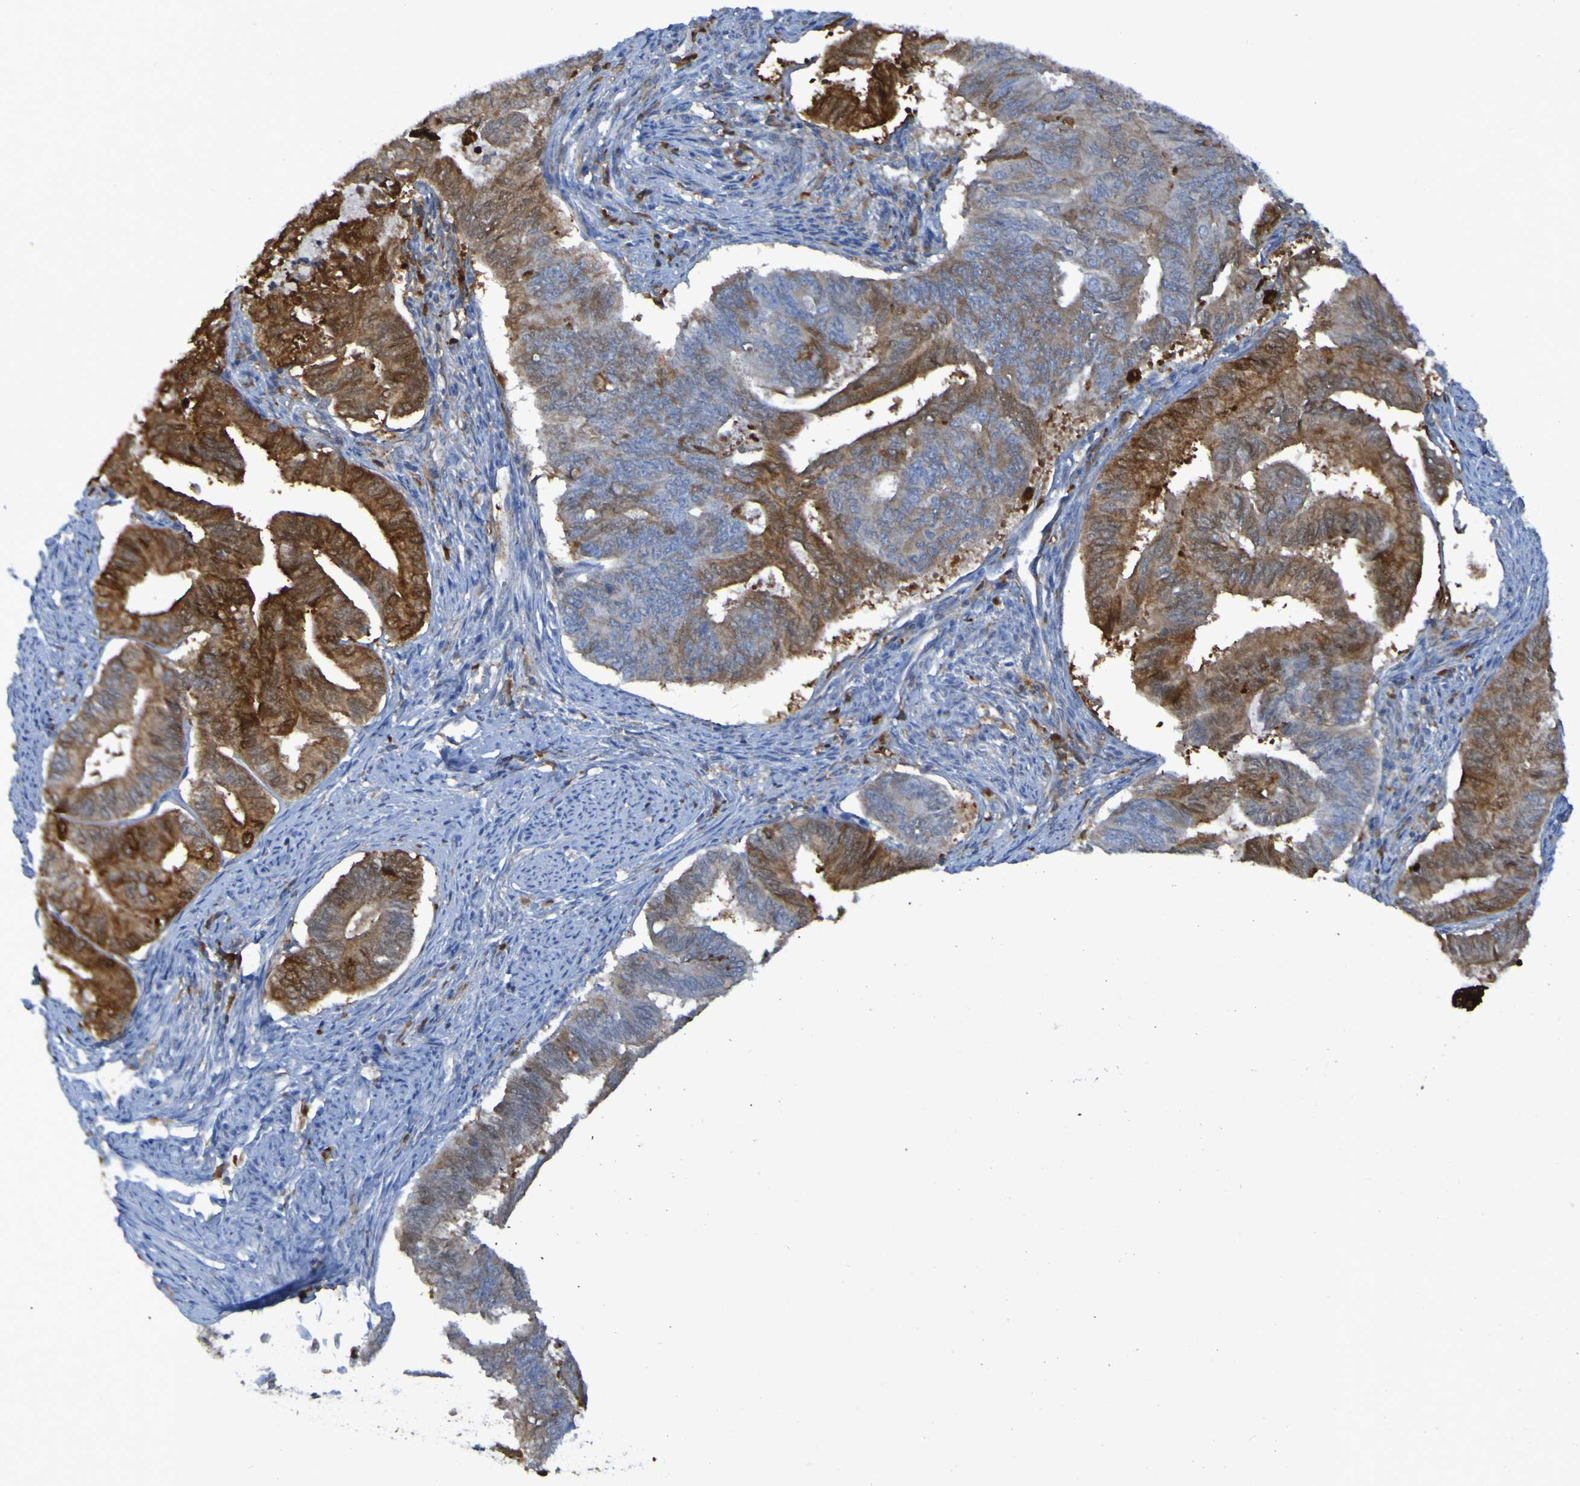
{"staining": {"intensity": "moderate", "quantity": "25%-75%", "location": "cytoplasmic/membranous"}, "tissue": "endometrial cancer", "cell_type": "Tumor cells", "image_type": "cancer", "snomed": [{"axis": "morphology", "description": "Adenocarcinoma, NOS"}, {"axis": "topography", "description": "Endometrium"}], "caption": "High-power microscopy captured an IHC histopathology image of adenocarcinoma (endometrial), revealing moderate cytoplasmic/membranous staining in approximately 25%-75% of tumor cells.", "gene": "MPPE1", "patient": {"sex": "female", "age": 86}}